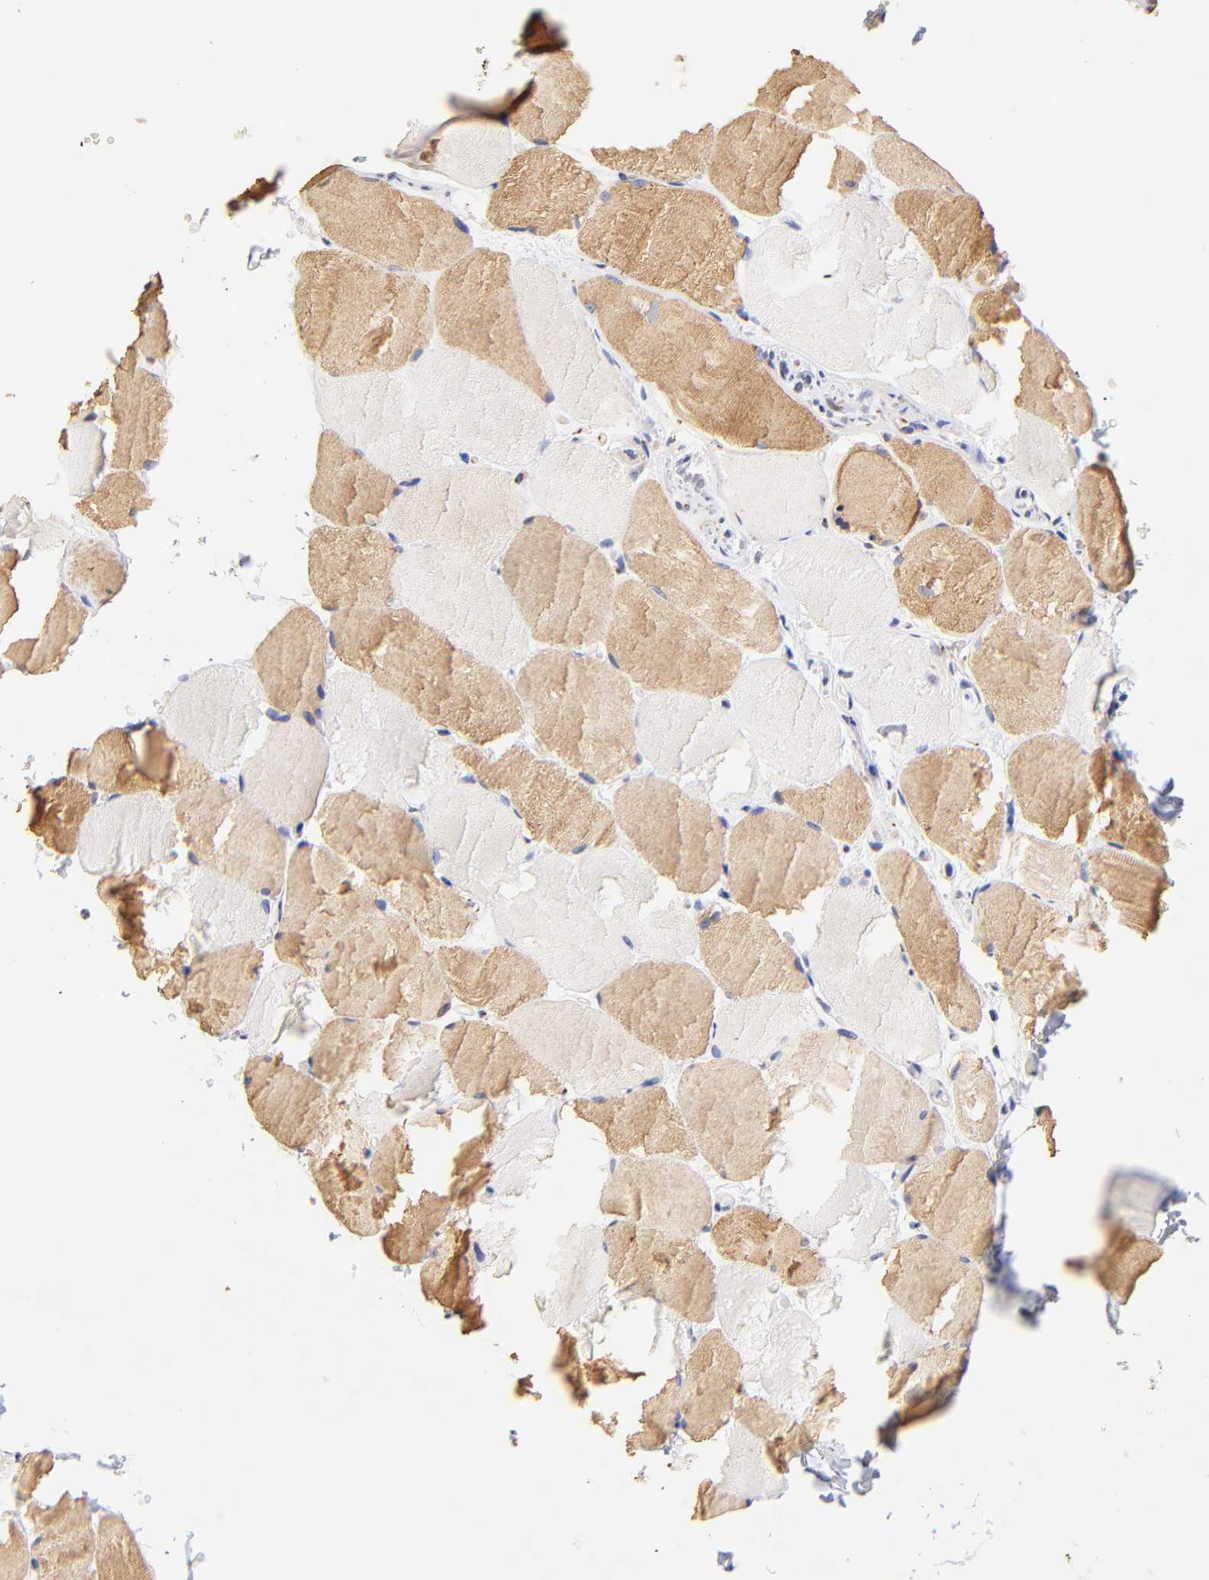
{"staining": {"intensity": "moderate", "quantity": "25%-75%", "location": "cytoplasmic/membranous"}, "tissue": "skeletal muscle", "cell_type": "Myocytes", "image_type": "normal", "snomed": [{"axis": "morphology", "description": "Normal tissue, NOS"}, {"axis": "topography", "description": "Skeletal muscle"}, {"axis": "topography", "description": "Parathyroid gland"}], "caption": "A high-resolution micrograph shows immunohistochemistry (IHC) staining of normal skeletal muscle, which demonstrates moderate cytoplasmic/membranous expression in about 25%-75% of myocytes. The protein of interest is shown in brown color, while the nuclei are stained blue.", "gene": "FMNL3", "patient": {"sex": "female", "age": 37}}